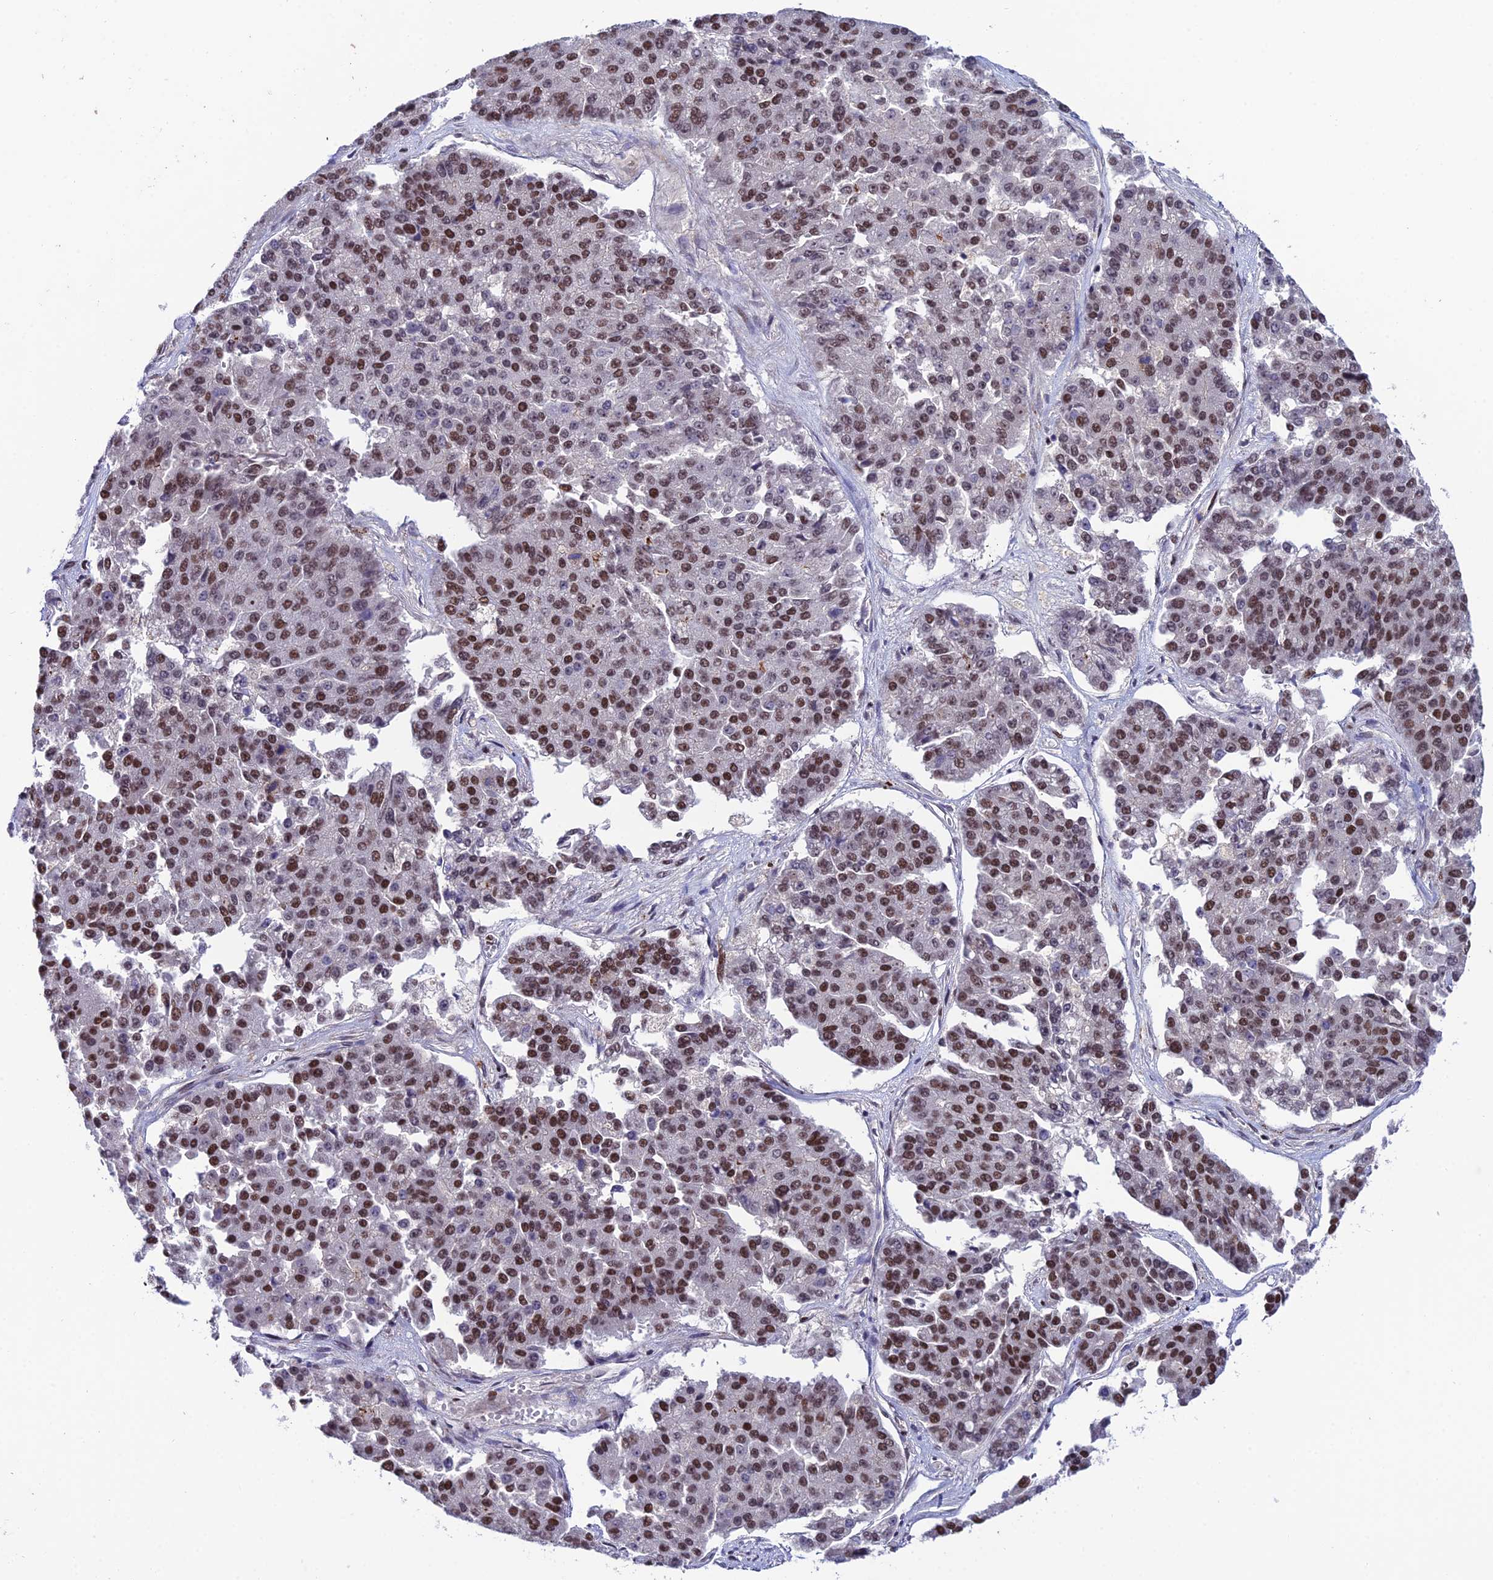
{"staining": {"intensity": "moderate", "quantity": ">75%", "location": "nuclear"}, "tissue": "pancreatic cancer", "cell_type": "Tumor cells", "image_type": "cancer", "snomed": [{"axis": "morphology", "description": "Adenocarcinoma, NOS"}, {"axis": "topography", "description": "Pancreas"}], "caption": "There is medium levels of moderate nuclear positivity in tumor cells of pancreatic adenocarcinoma, as demonstrated by immunohistochemical staining (brown color).", "gene": "SYT15", "patient": {"sex": "male", "age": 50}}